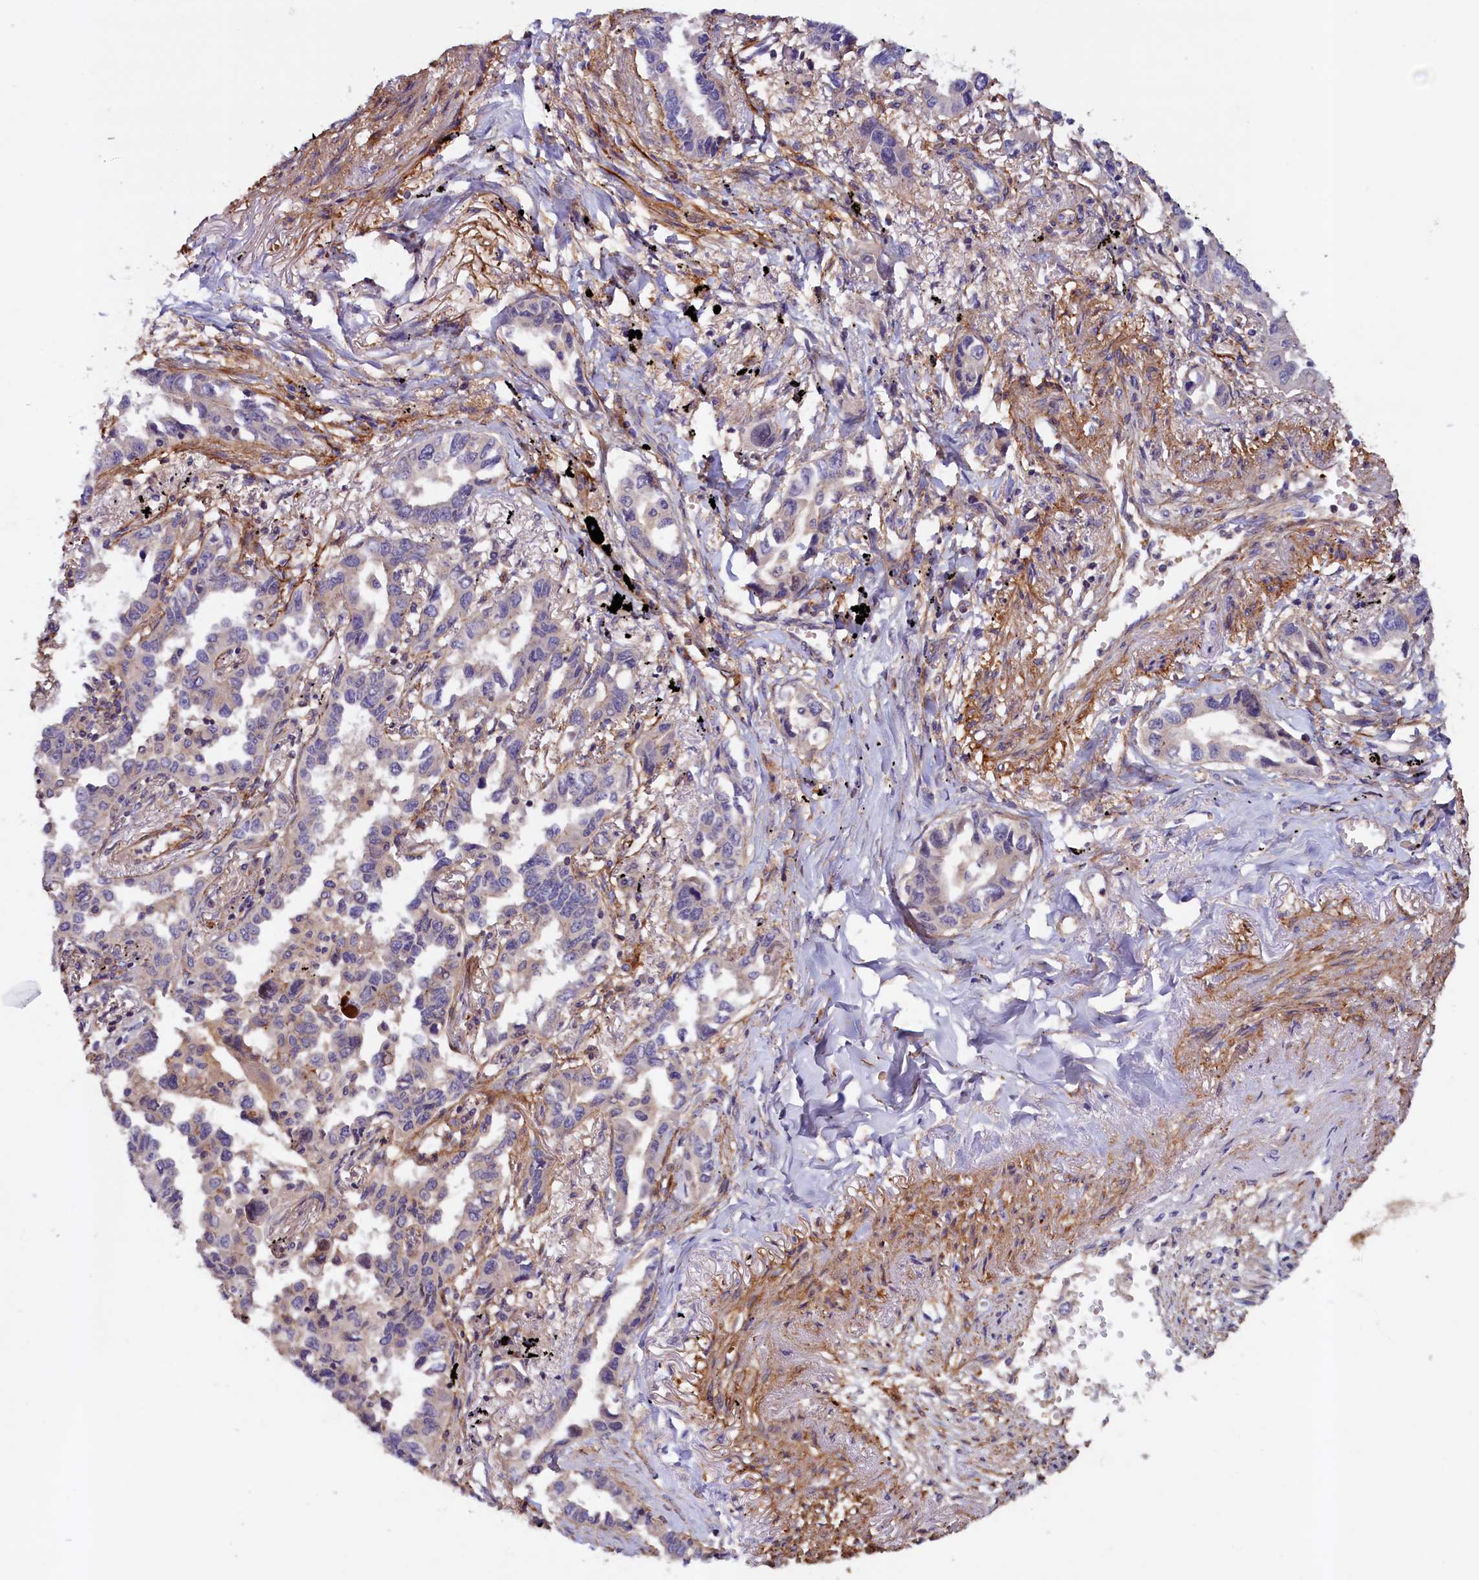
{"staining": {"intensity": "negative", "quantity": "none", "location": "none"}, "tissue": "lung cancer", "cell_type": "Tumor cells", "image_type": "cancer", "snomed": [{"axis": "morphology", "description": "Adenocarcinoma, NOS"}, {"axis": "topography", "description": "Lung"}], "caption": "The IHC image has no significant staining in tumor cells of adenocarcinoma (lung) tissue.", "gene": "DUOXA1", "patient": {"sex": "male", "age": 67}}